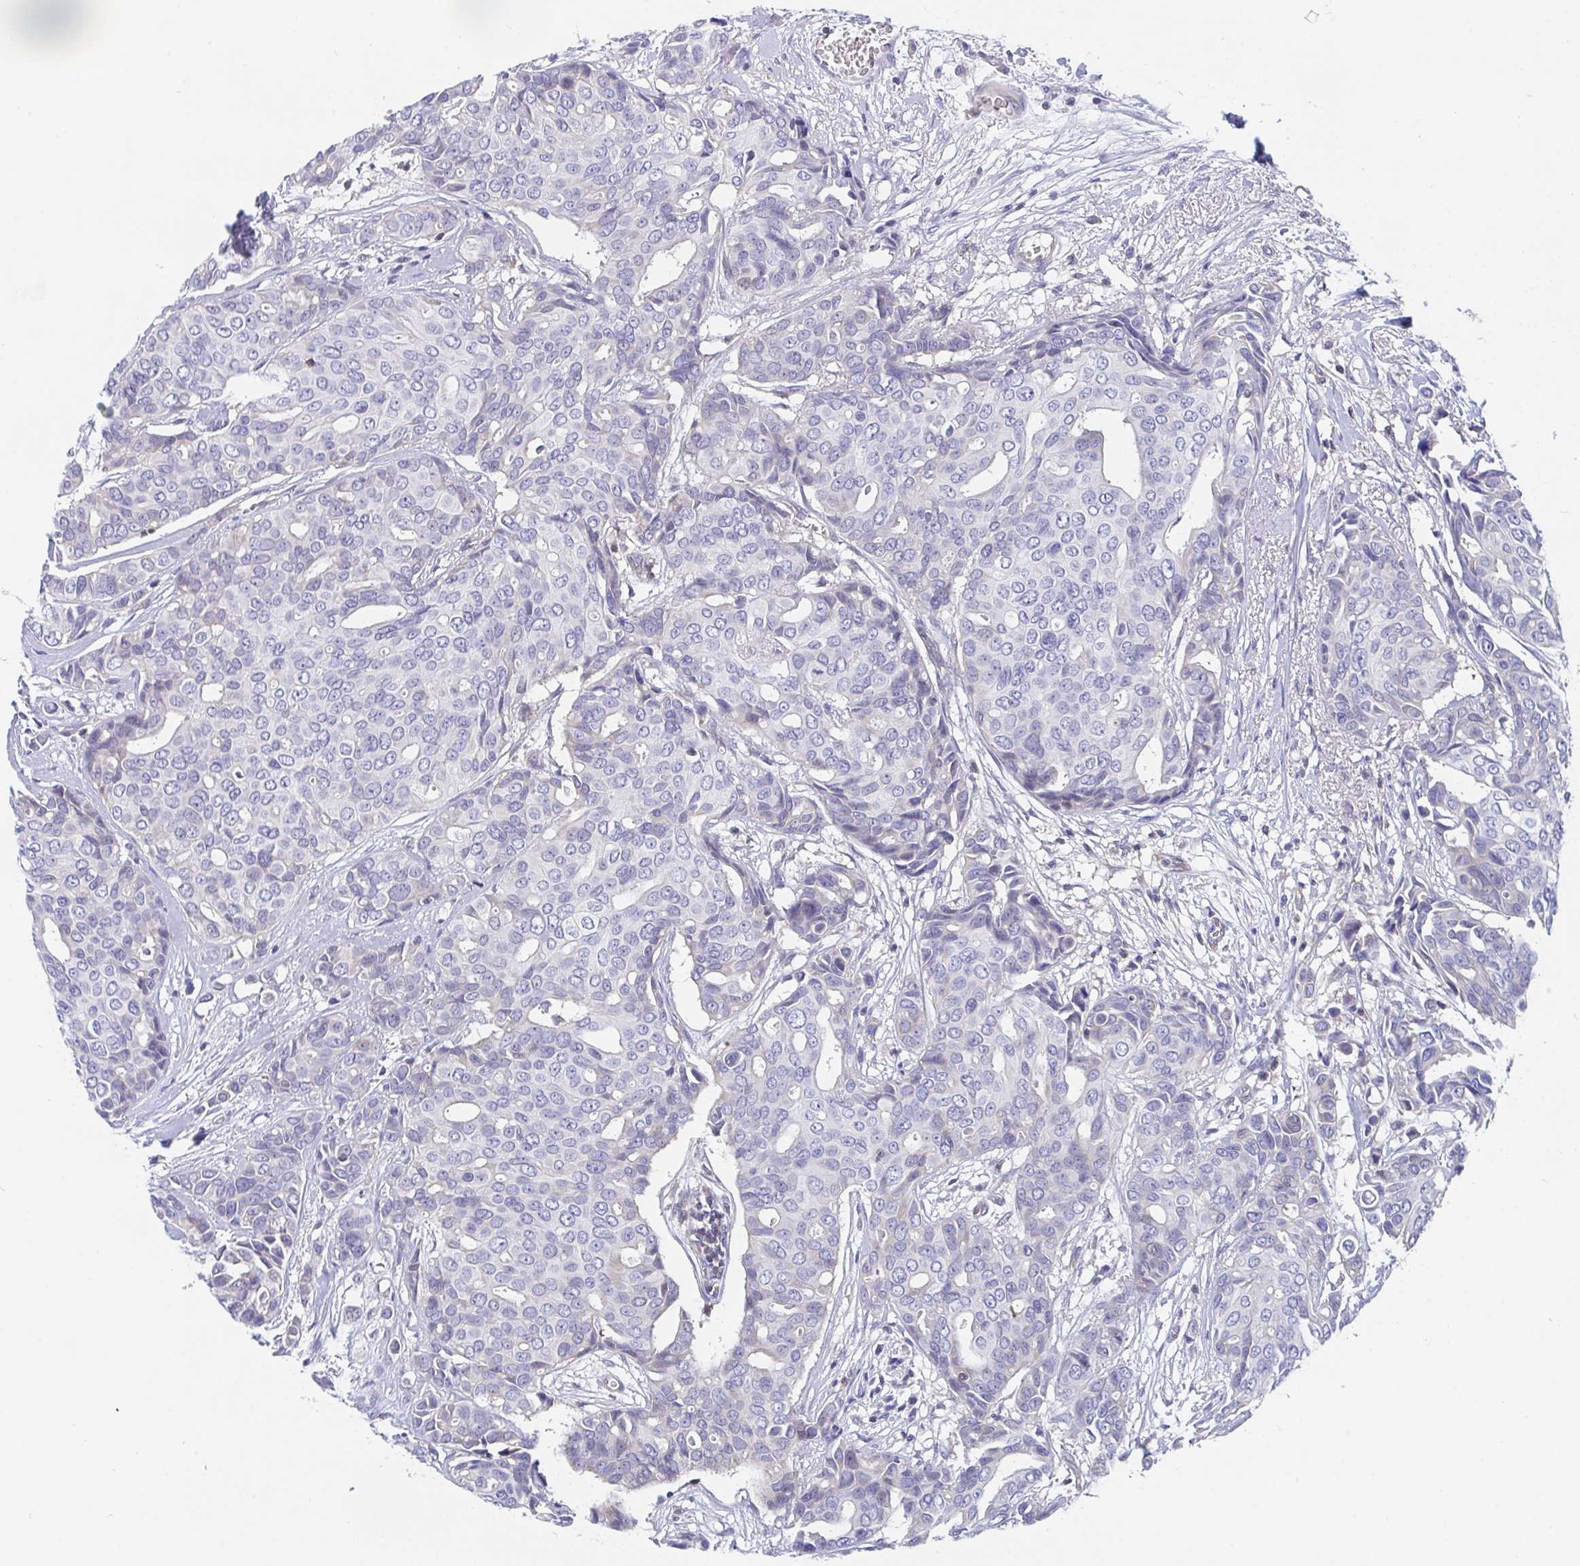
{"staining": {"intensity": "negative", "quantity": "none", "location": "none"}, "tissue": "breast cancer", "cell_type": "Tumor cells", "image_type": "cancer", "snomed": [{"axis": "morphology", "description": "Duct carcinoma"}, {"axis": "topography", "description": "Breast"}], "caption": "Tumor cells show no significant protein expression in breast cancer (infiltrating ductal carcinoma). The staining is performed using DAB (3,3'-diaminobenzidine) brown chromogen with nuclei counter-stained in using hematoxylin.", "gene": "P2RX3", "patient": {"sex": "female", "age": 54}}